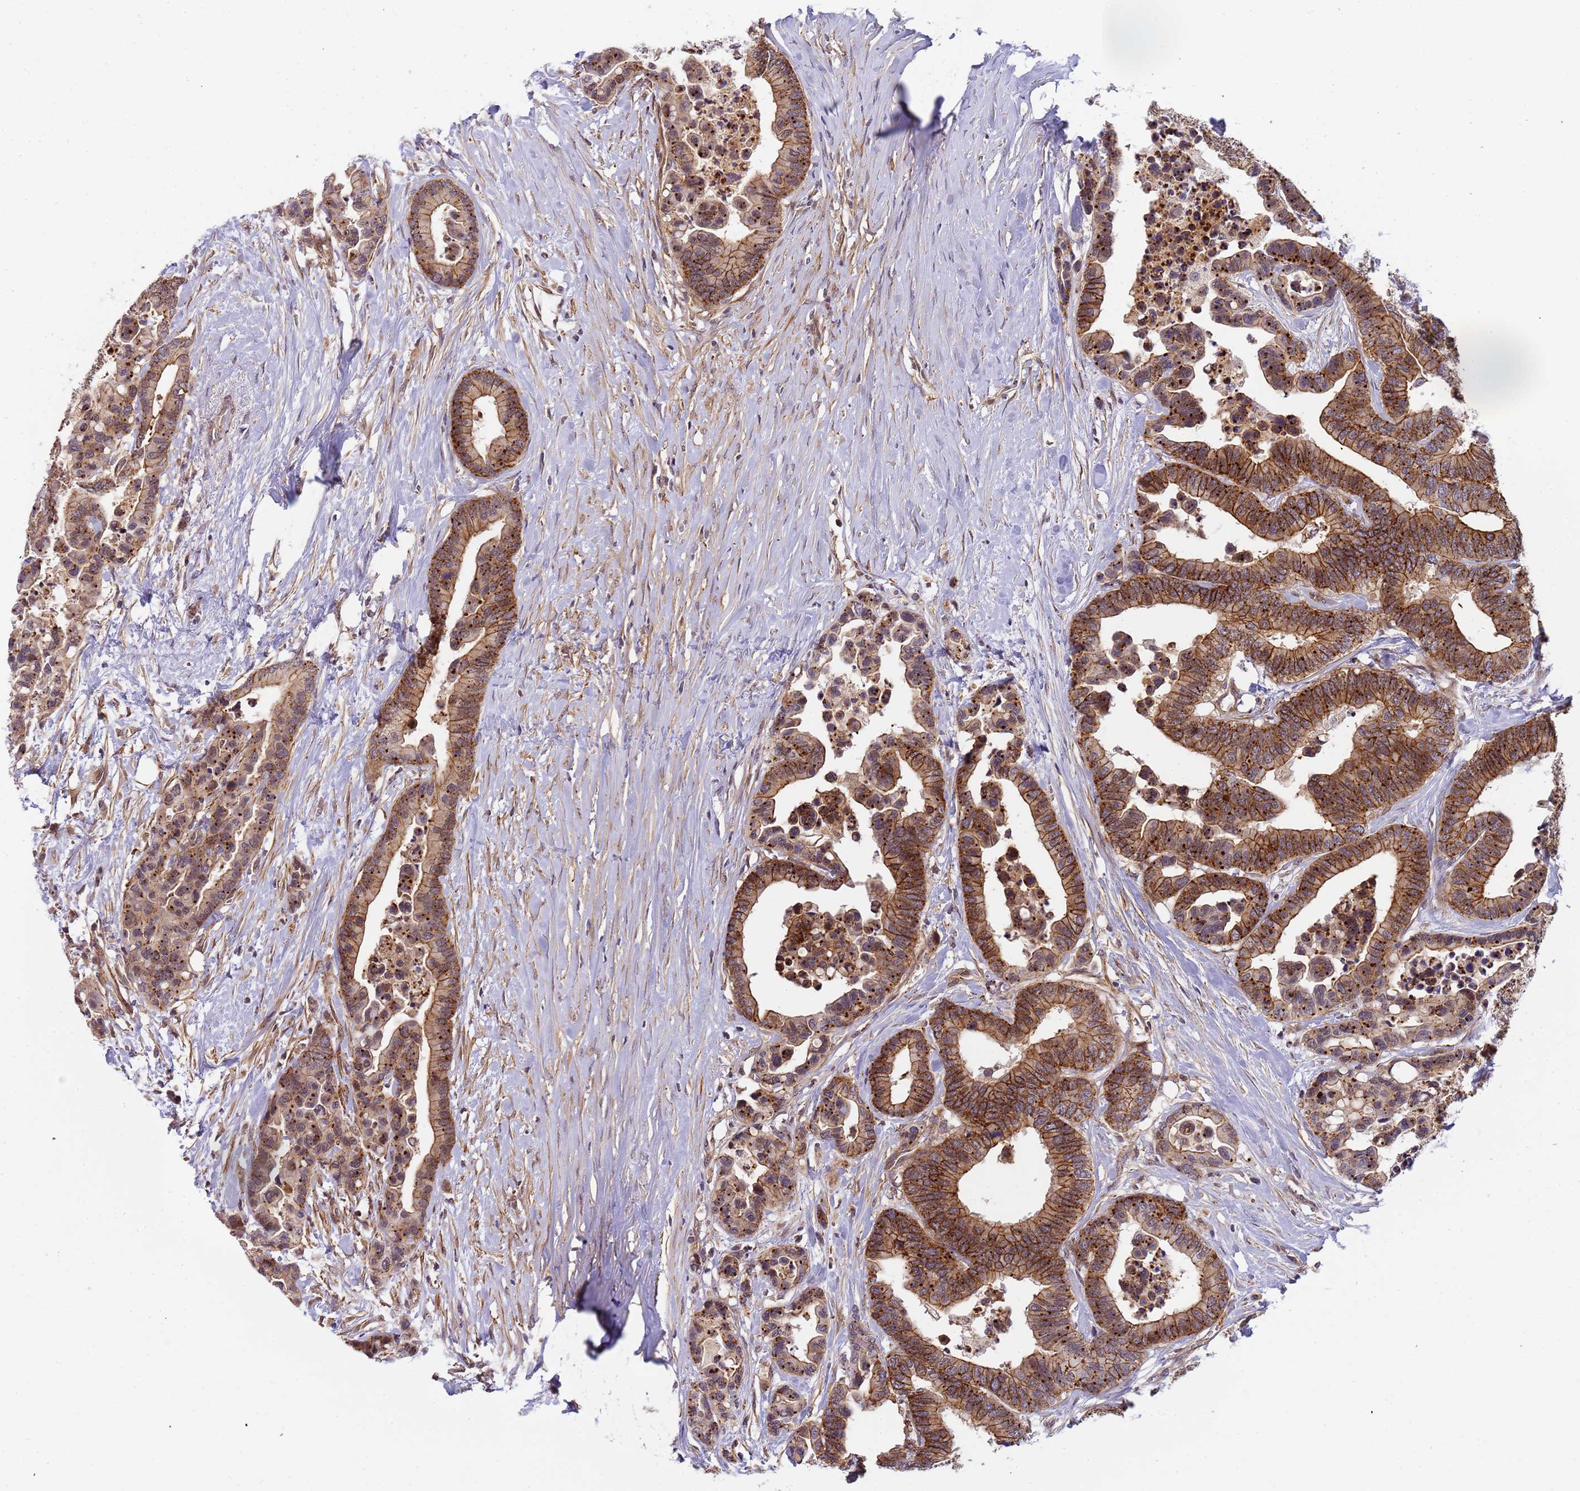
{"staining": {"intensity": "moderate", "quantity": ">75%", "location": "cytoplasmic/membranous,nuclear"}, "tissue": "colorectal cancer", "cell_type": "Tumor cells", "image_type": "cancer", "snomed": [{"axis": "morphology", "description": "Adenocarcinoma, NOS"}, {"axis": "topography", "description": "Colon"}], "caption": "Colorectal cancer (adenocarcinoma) stained for a protein (brown) demonstrates moderate cytoplasmic/membranous and nuclear positive staining in about >75% of tumor cells.", "gene": "EMC2", "patient": {"sex": "male", "age": 82}}